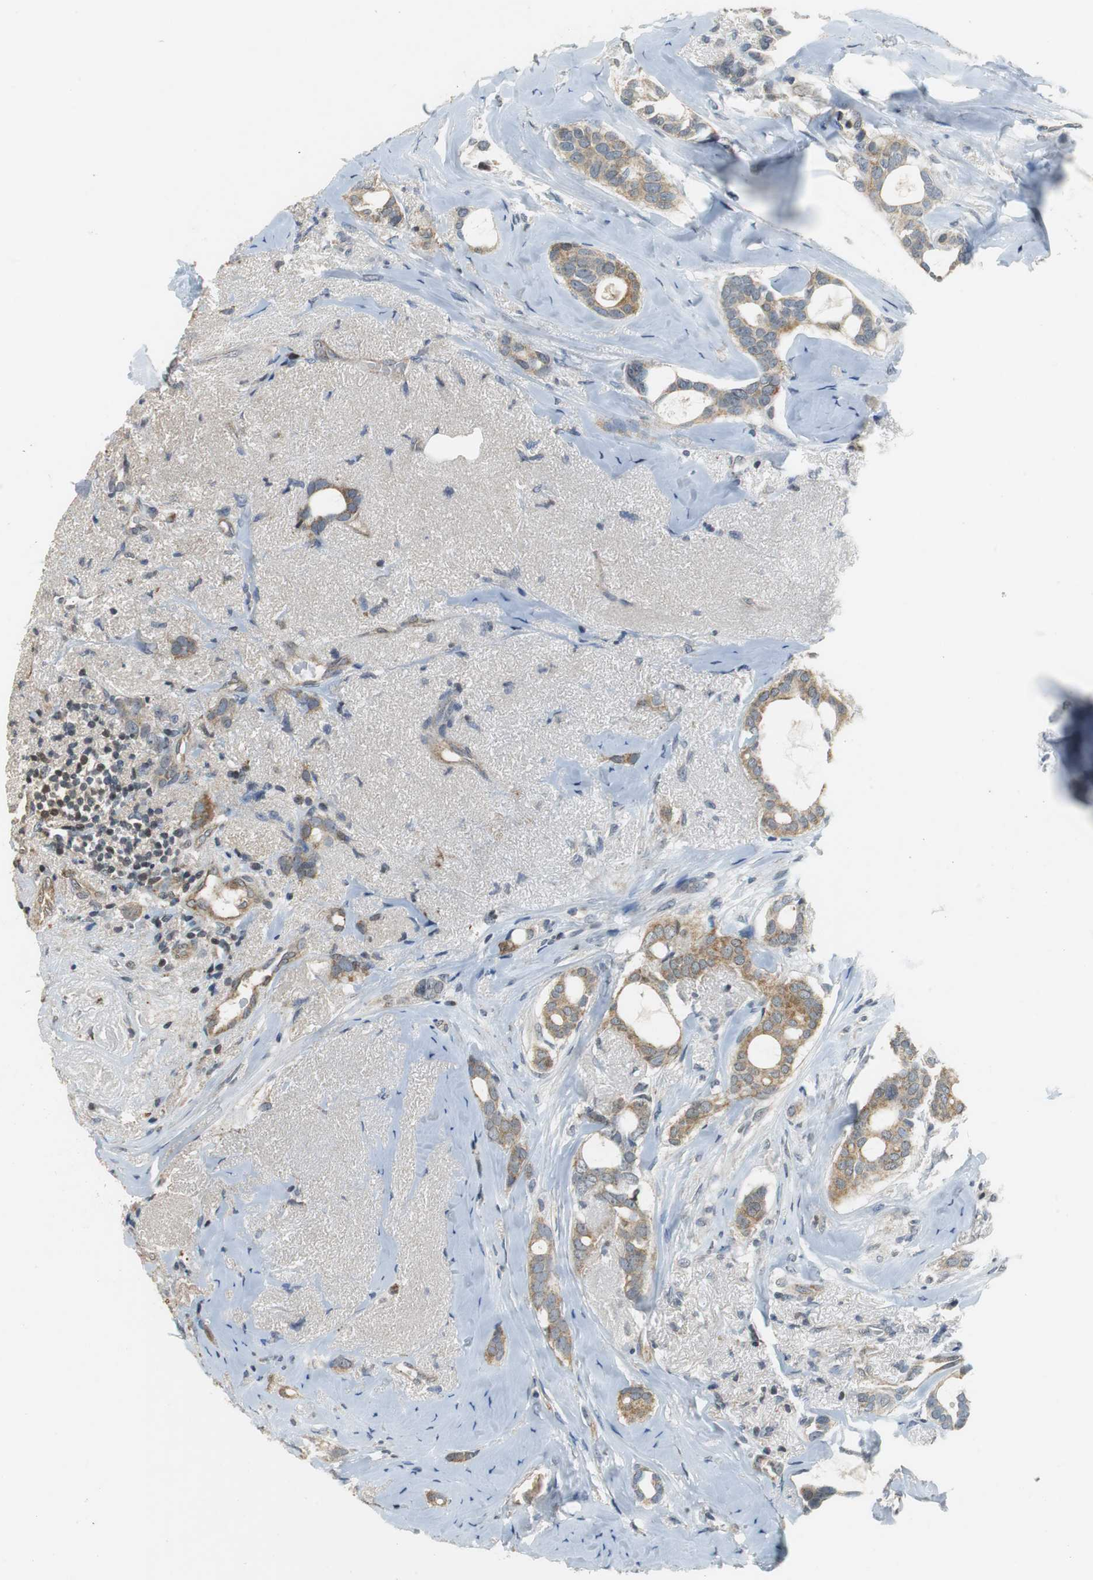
{"staining": {"intensity": "moderate", "quantity": ">75%", "location": "cytoplasmic/membranous"}, "tissue": "breast cancer", "cell_type": "Tumor cells", "image_type": "cancer", "snomed": [{"axis": "morphology", "description": "Duct carcinoma"}, {"axis": "topography", "description": "Breast"}], "caption": "Immunohistochemical staining of human intraductal carcinoma (breast) reveals medium levels of moderate cytoplasmic/membranous protein positivity in about >75% of tumor cells.", "gene": "GSDMD", "patient": {"sex": "female", "age": 54}}